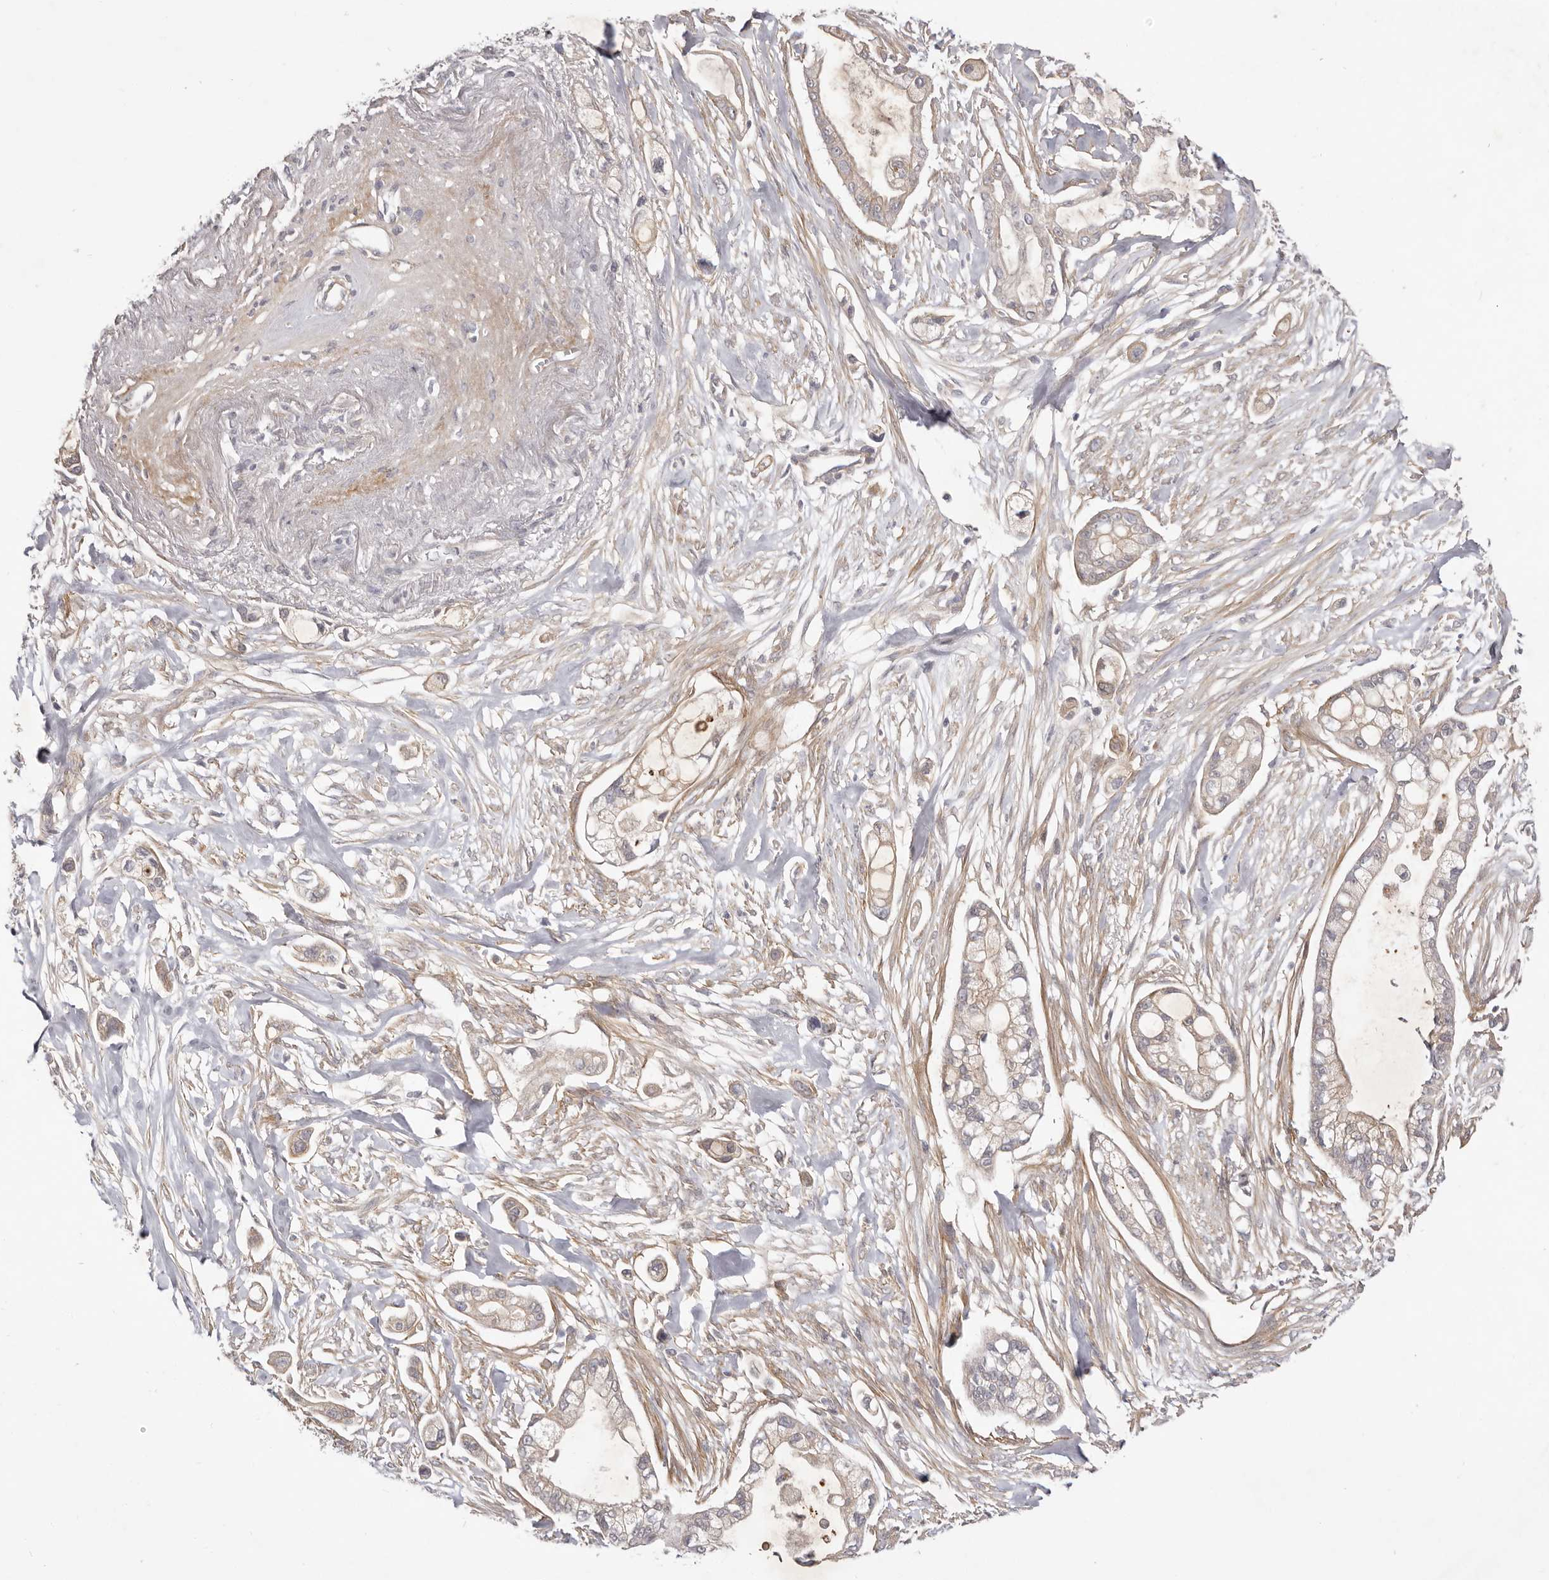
{"staining": {"intensity": "weak", "quantity": "<25%", "location": "cytoplasmic/membranous"}, "tissue": "pancreatic cancer", "cell_type": "Tumor cells", "image_type": "cancer", "snomed": [{"axis": "morphology", "description": "Adenocarcinoma, NOS"}, {"axis": "topography", "description": "Pancreas"}], "caption": "An immunohistochemistry histopathology image of pancreatic cancer (adenocarcinoma) is shown. There is no staining in tumor cells of pancreatic cancer (adenocarcinoma).", "gene": "ADAMTS9", "patient": {"sex": "male", "age": 68}}